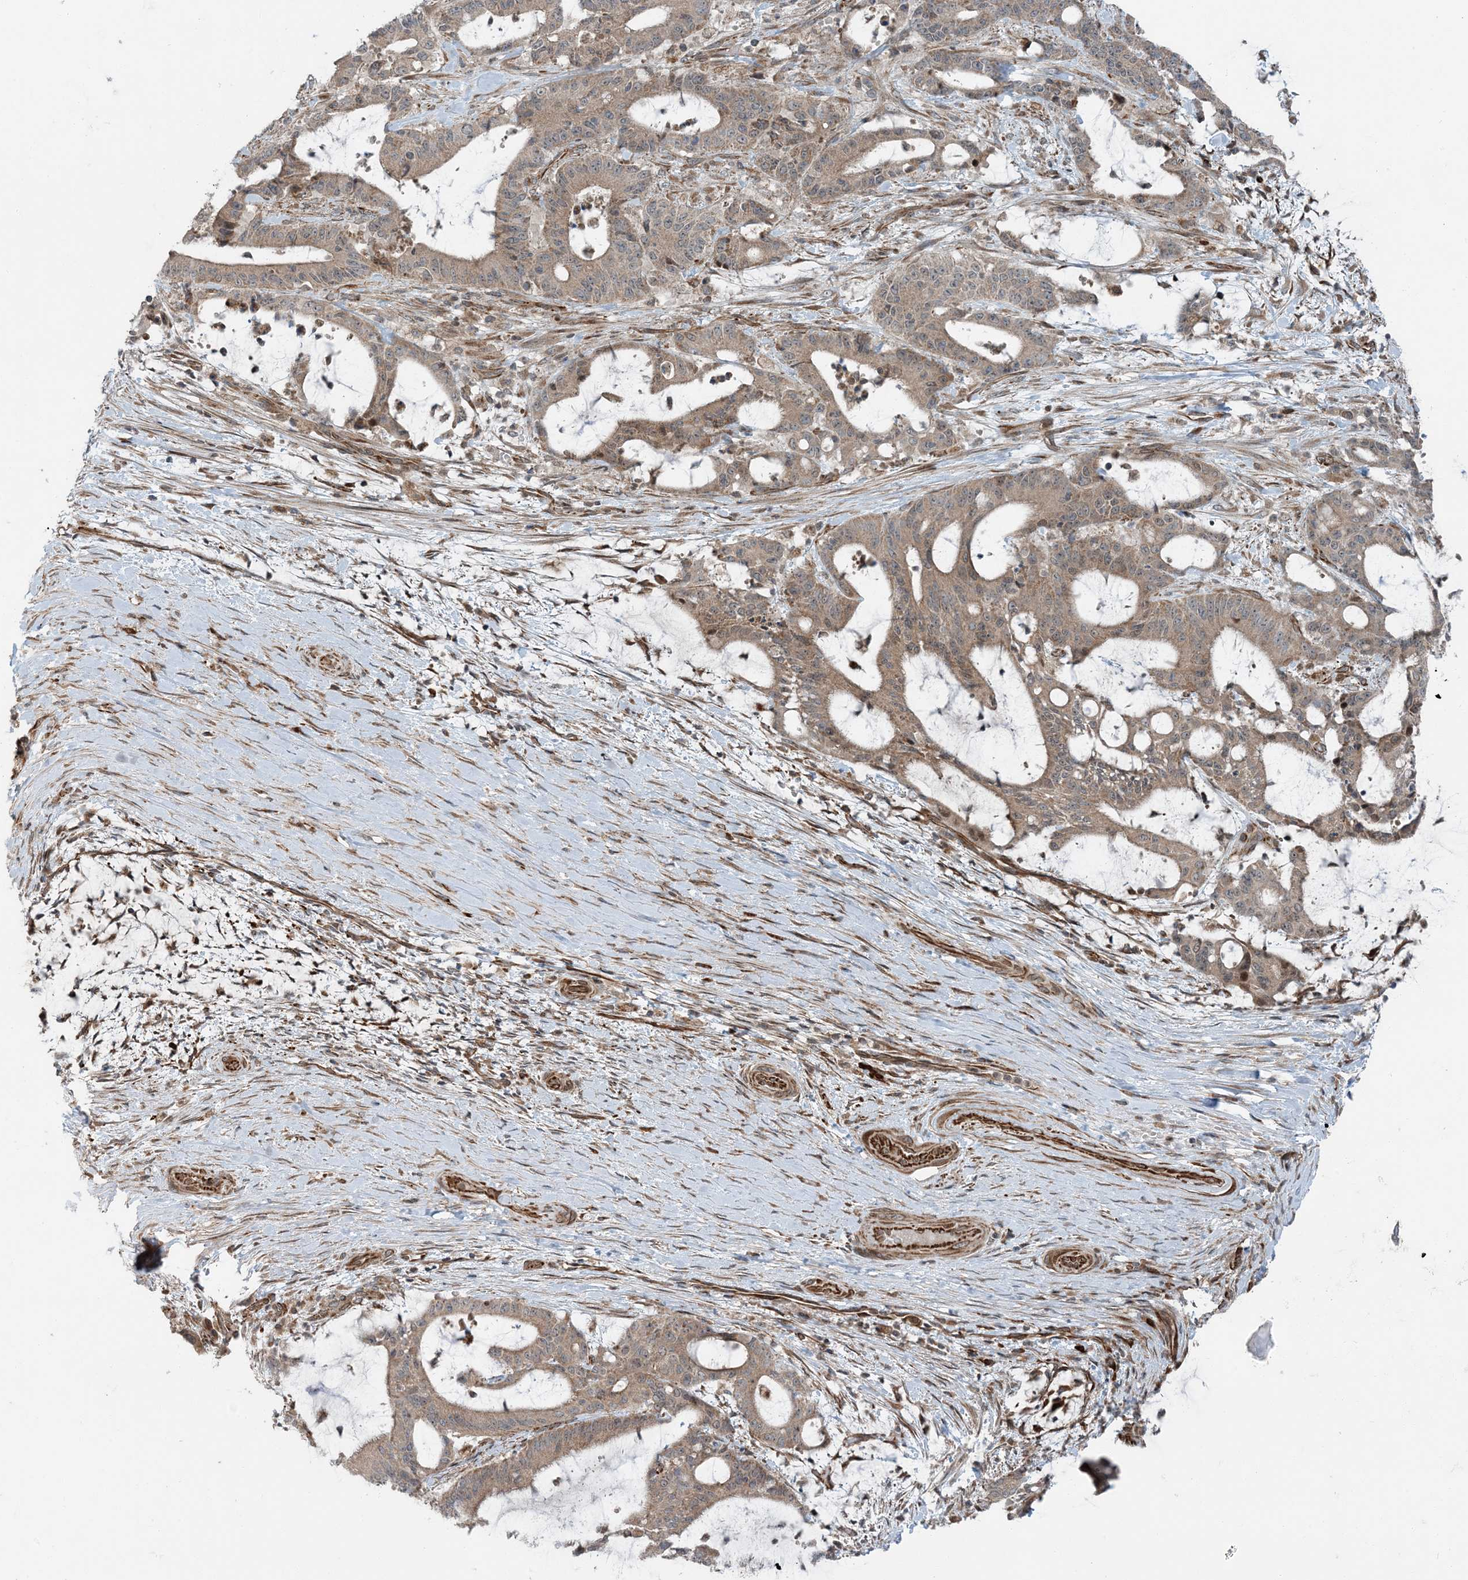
{"staining": {"intensity": "moderate", "quantity": ">75%", "location": "cytoplasmic/membranous"}, "tissue": "liver cancer", "cell_type": "Tumor cells", "image_type": "cancer", "snomed": [{"axis": "morphology", "description": "Normal tissue, NOS"}, {"axis": "morphology", "description": "Cholangiocarcinoma"}, {"axis": "topography", "description": "Liver"}, {"axis": "topography", "description": "Peripheral nerve tissue"}], "caption": "The micrograph shows staining of liver cancer, revealing moderate cytoplasmic/membranous protein positivity (brown color) within tumor cells.", "gene": "EDEM2", "patient": {"sex": "female", "age": 73}}